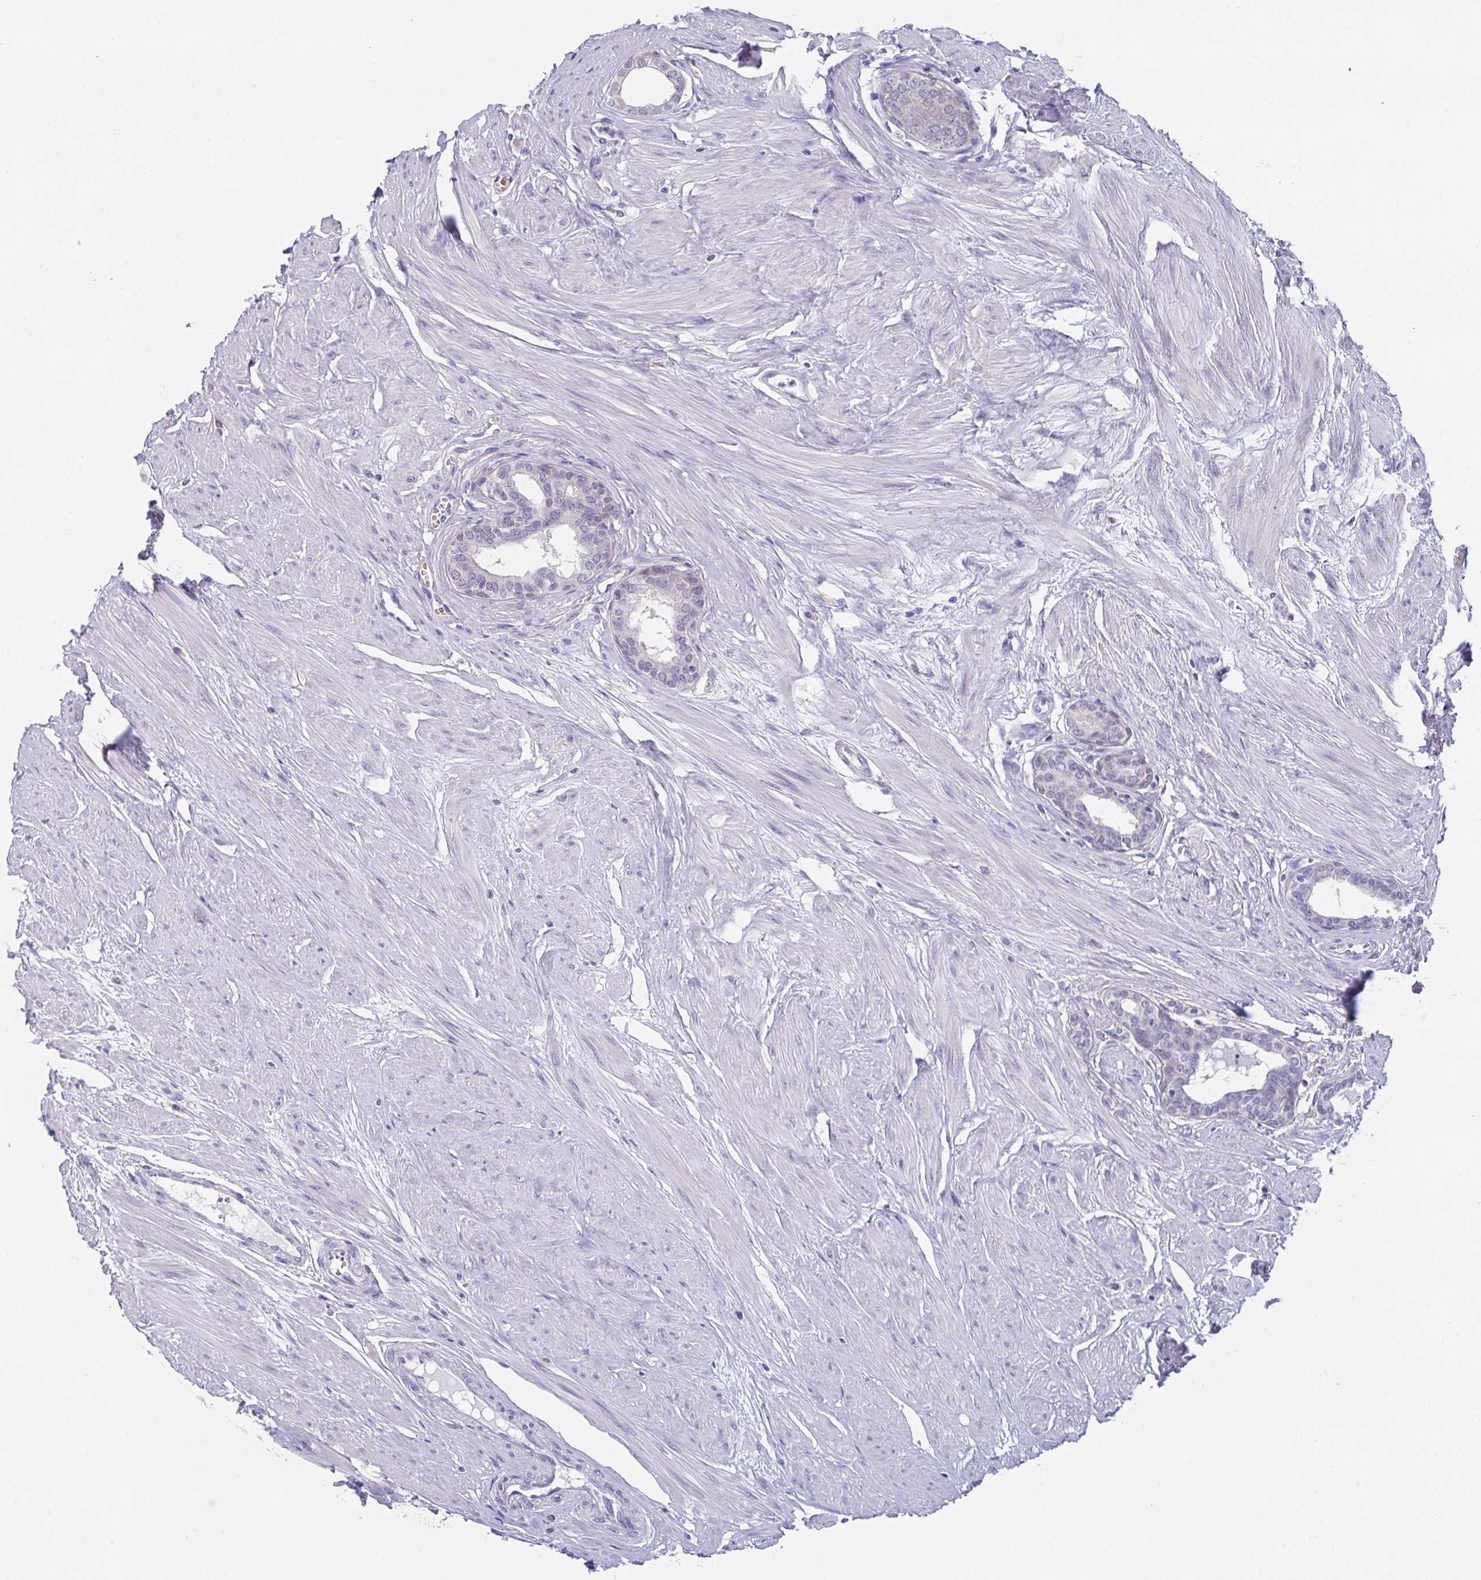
{"staining": {"intensity": "weak", "quantity": "<25%", "location": "cytoplasmic/membranous"}, "tissue": "prostate", "cell_type": "Glandular cells", "image_type": "normal", "snomed": [{"axis": "morphology", "description": "Normal tissue, NOS"}, {"axis": "topography", "description": "Prostate"}, {"axis": "topography", "description": "Peripheral nerve tissue"}], "caption": "Immunohistochemical staining of unremarkable prostate exhibits no significant staining in glandular cells. (Brightfield microscopy of DAB (3,3'-diaminobenzidine) IHC at high magnification).", "gene": "TFAP2C", "patient": {"sex": "male", "age": 55}}